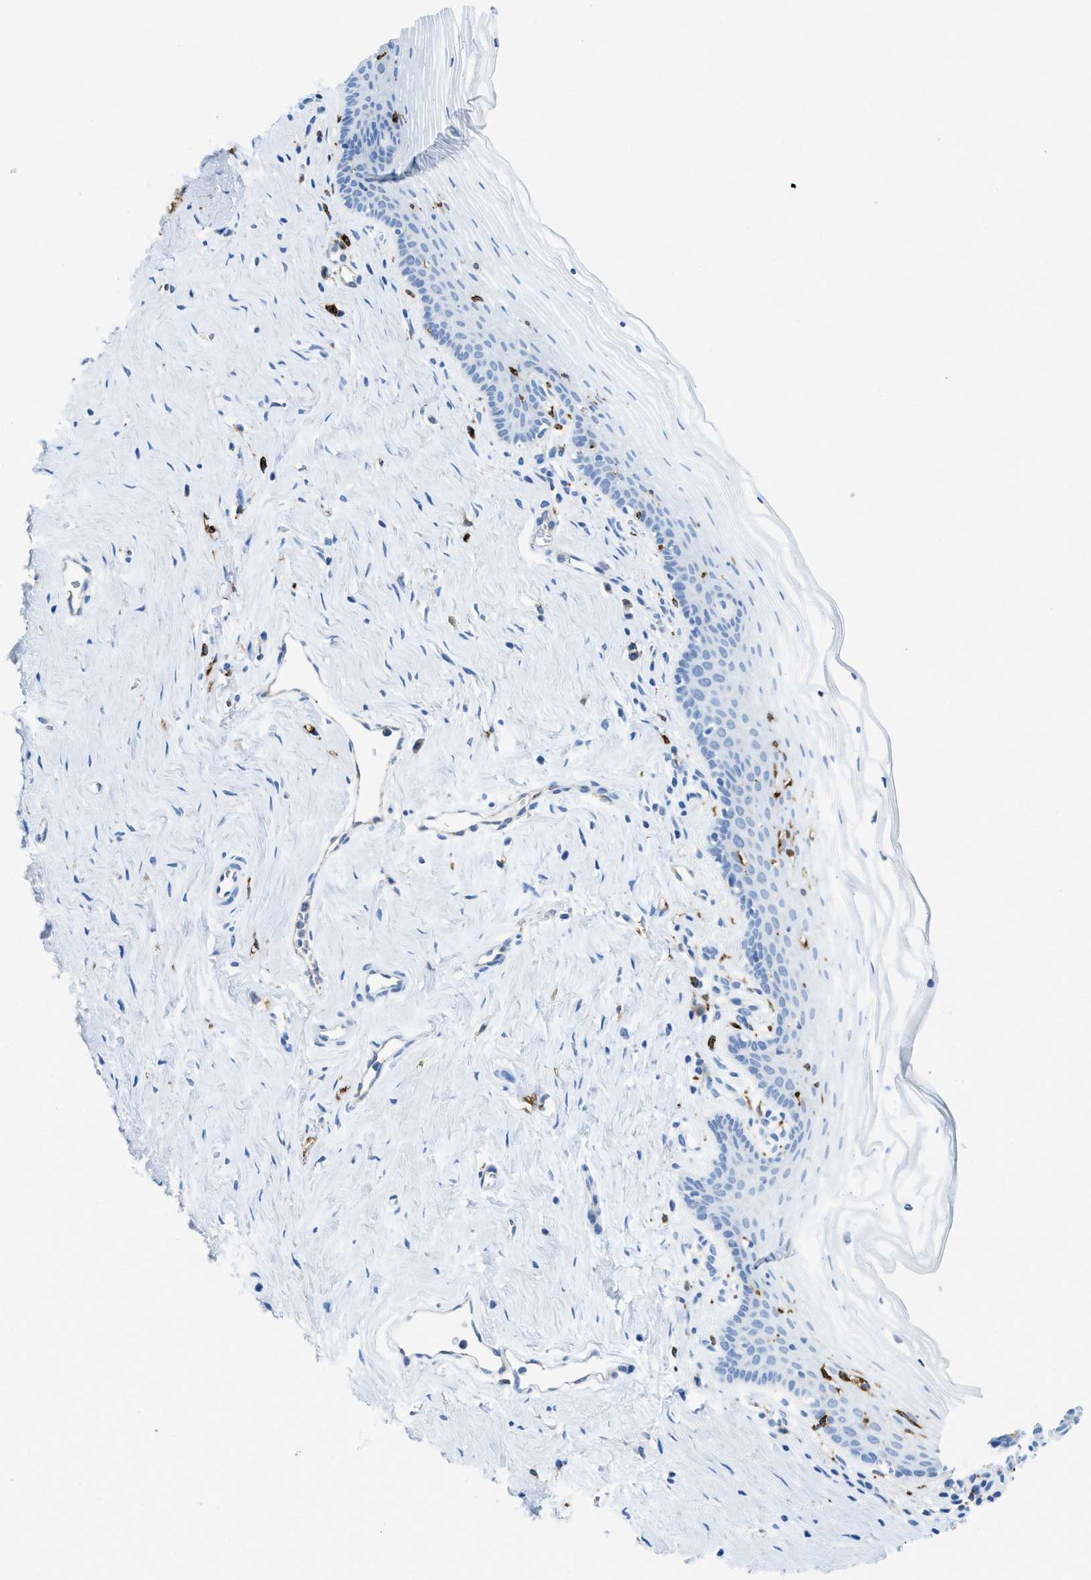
{"staining": {"intensity": "negative", "quantity": "none", "location": "none"}, "tissue": "vagina", "cell_type": "Squamous epithelial cells", "image_type": "normal", "snomed": [{"axis": "morphology", "description": "Normal tissue, NOS"}, {"axis": "topography", "description": "Vagina"}], "caption": "DAB immunohistochemical staining of normal human vagina exhibits no significant expression in squamous epithelial cells. (Brightfield microscopy of DAB IHC at high magnification).", "gene": "CD226", "patient": {"sex": "female", "age": 32}}